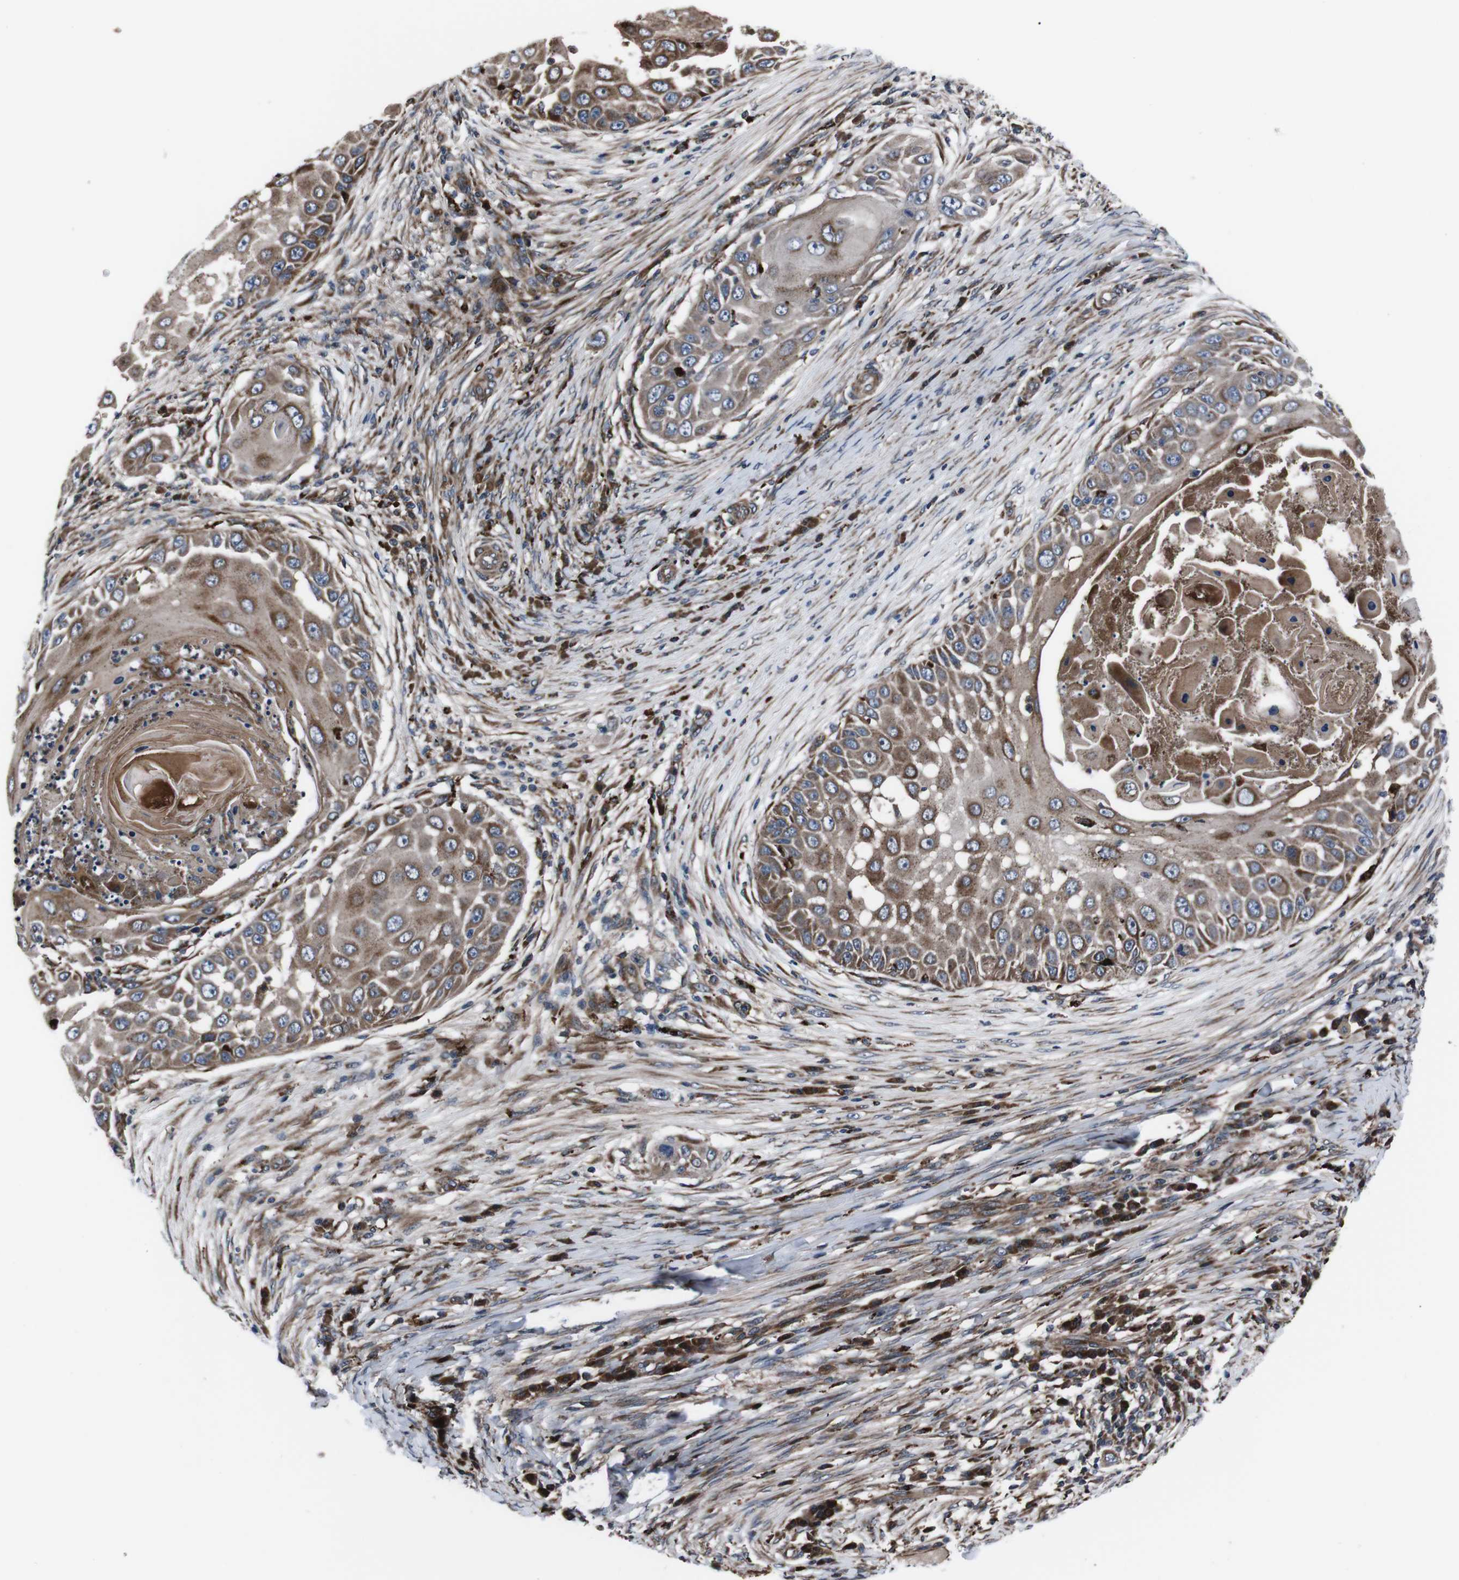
{"staining": {"intensity": "moderate", "quantity": ">75%", "location": "cytoplasmic/membranous"}, "tissue": "skin cancer", "cell_type": "Tumor cells", "image_type": "cancer", "snomed": [{"axis": "morphology", "description": "Squamous cell carcinoma, NOS"}, {"axis": "topography", "description": "Skin"}], "caption": "A photomicrograph showing moderate cytoplasmic/membranous positivity in about >75% of tumor cells in skin cancer, as visualized by brown immunohistochemical staining.", "gene": "EIF4A2", "patient": {"sex": "female", "age": 44}}